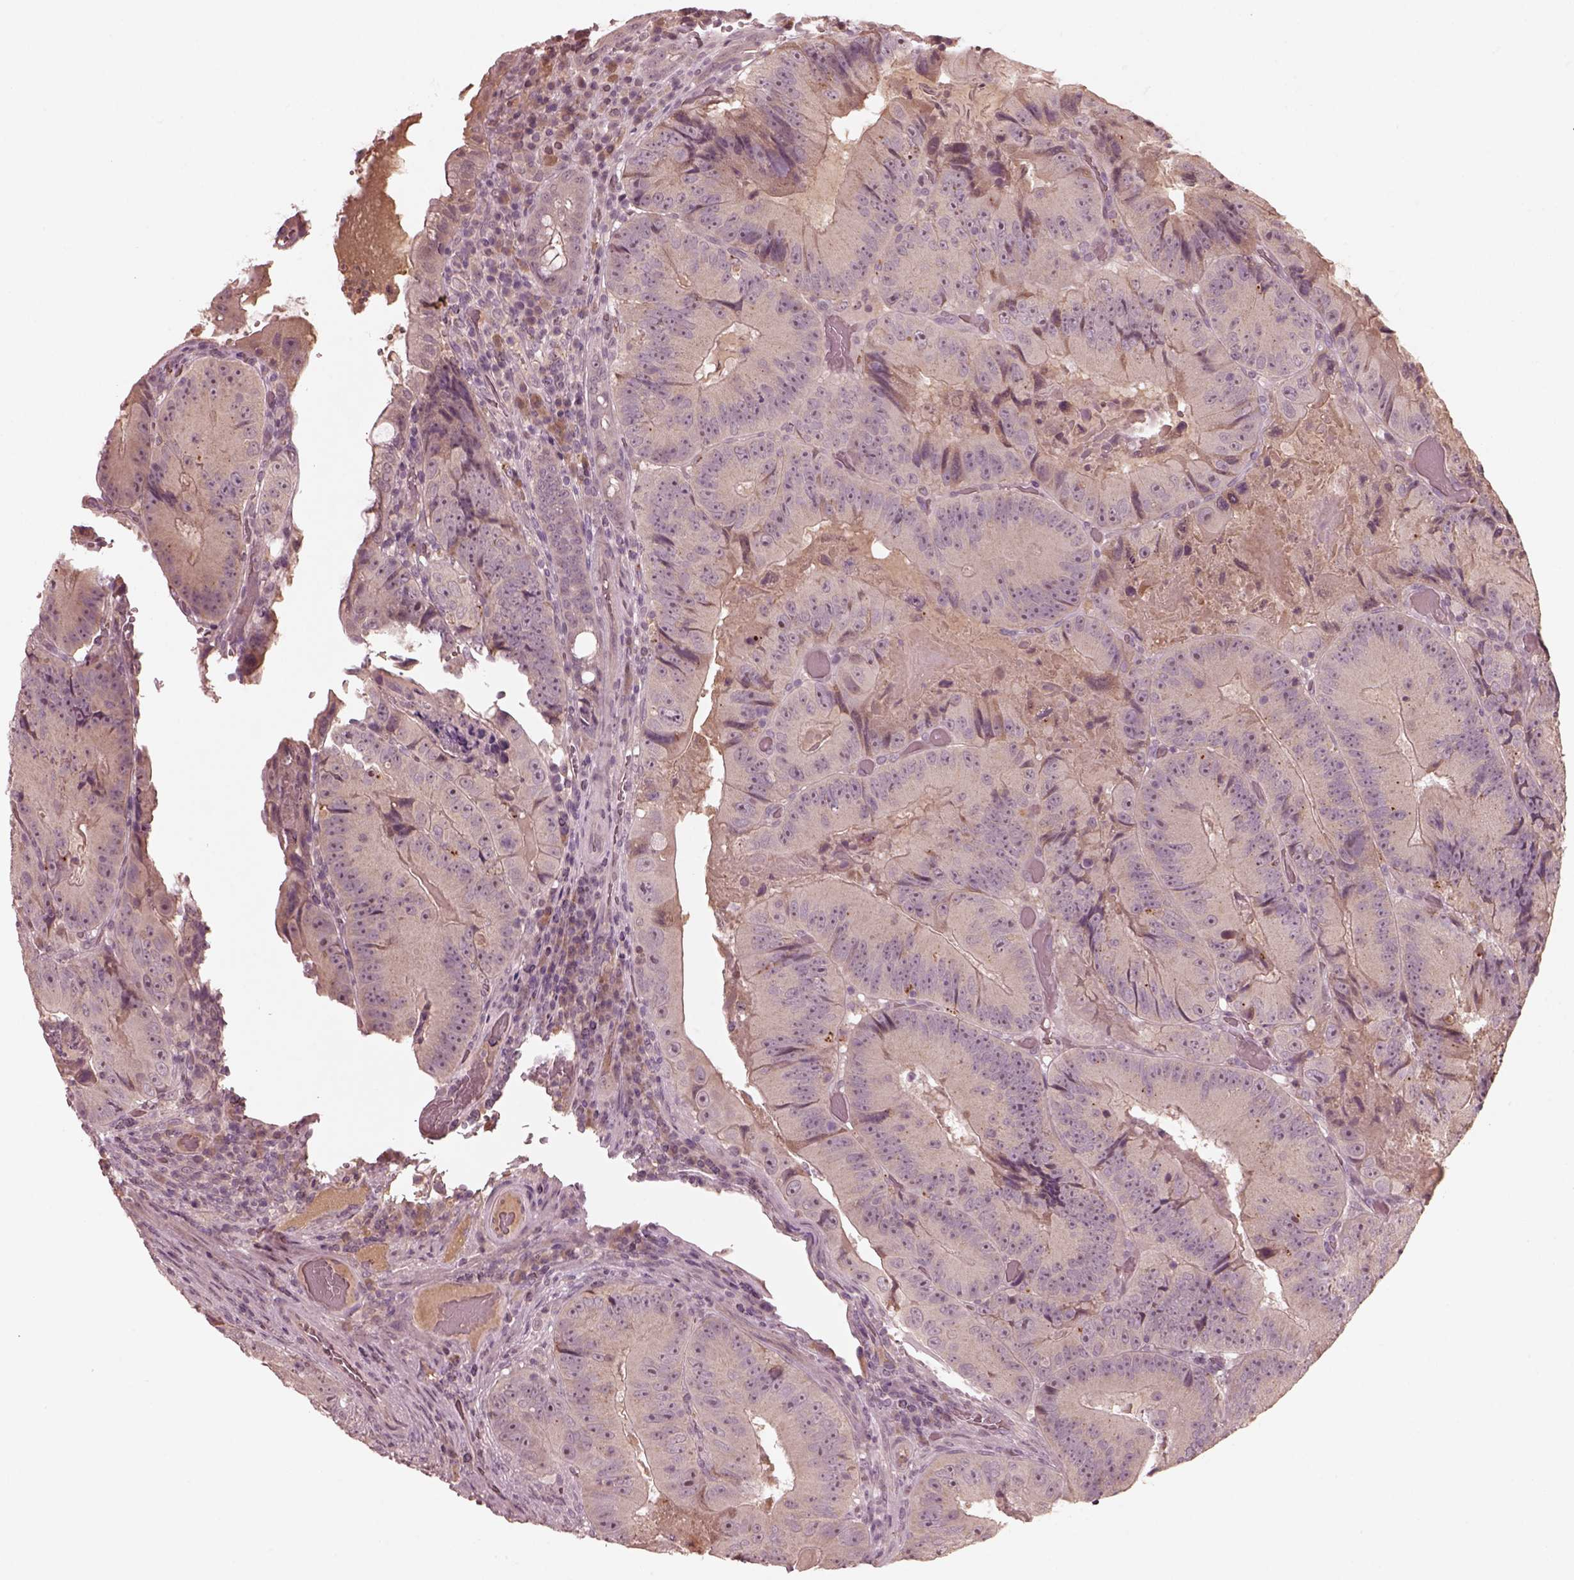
{"staining": {"intensity": "negative", "quantity": "none", "location": "none"}, "tissue": "colorectal cancer", "cell_type": "Tumor cells", "image_type": "cancer", "snomed": [{"axis": "morphology", "description": "Adenocarcinoma, NOS"}, {"axis": "topography", "description": "Colon"}], "caption": "This micrograph is of adenocarcinoma (colorectal) stained with IHC to label a protein in brown with the nuclei are counter-stained blue. There is no staining in tumor cells.", "gene": "VWA5B1", "patient": {"sex": "female", "age": 86}}